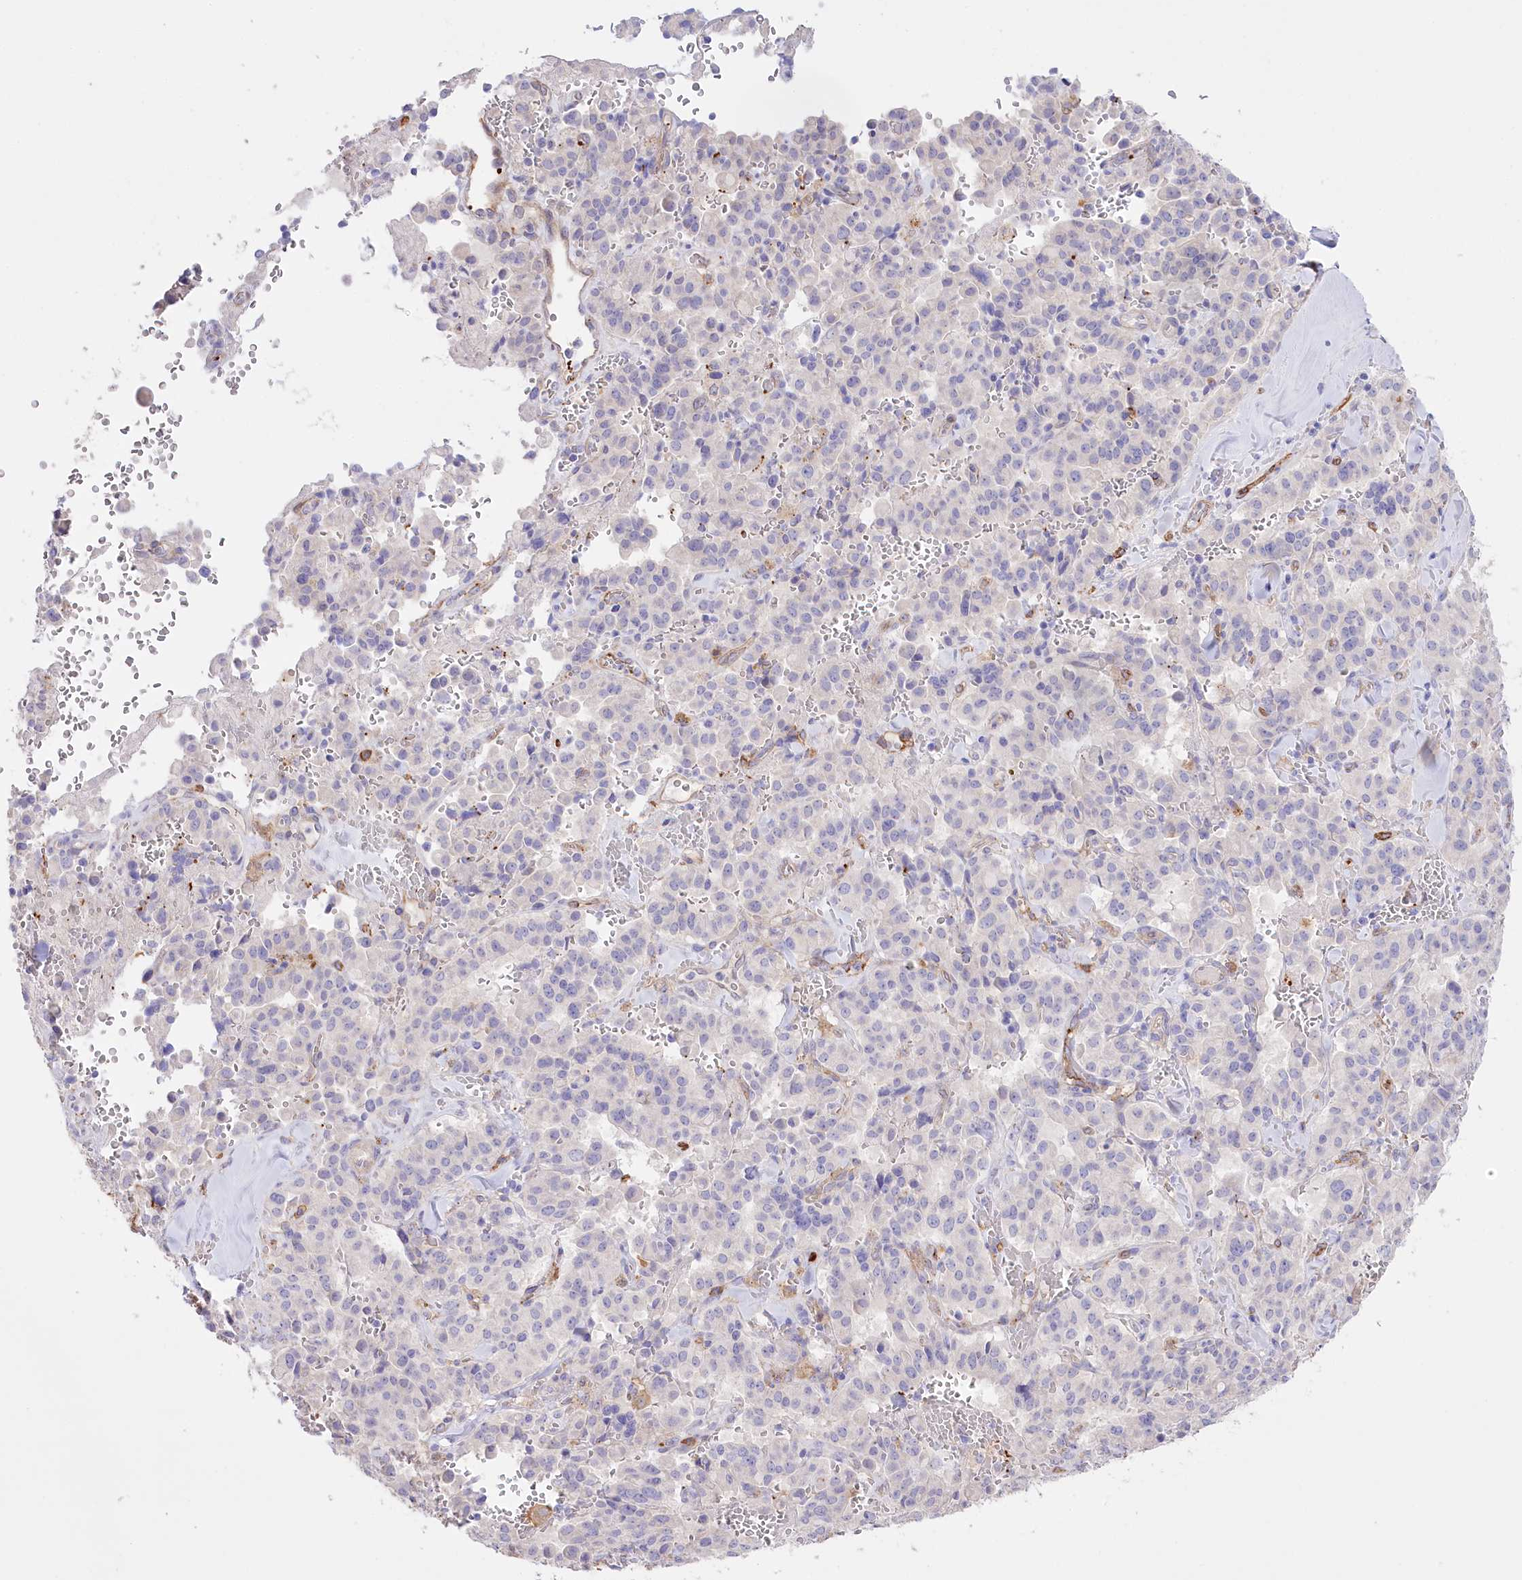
{"staining": {"intensity": "negative", "quantity": "none", "location": "none"}, "tissue": "pancreatic cancer", "cell_type": "Tumor cells", "image_type": "cancer", "snomed": [{"axis": "morphology", "description": "Adenocarcinoma, NOS"}, {"axis": "topography", "description": "Pancreas"}], "caption": "Histopathology image shows no protein expression in tumor cells of pancreatic cancer tissue. (DAB immunohistochemistry, high magnification).", "gene": "SLC39A10", "patient": {"sex": "male", "age": 65}}